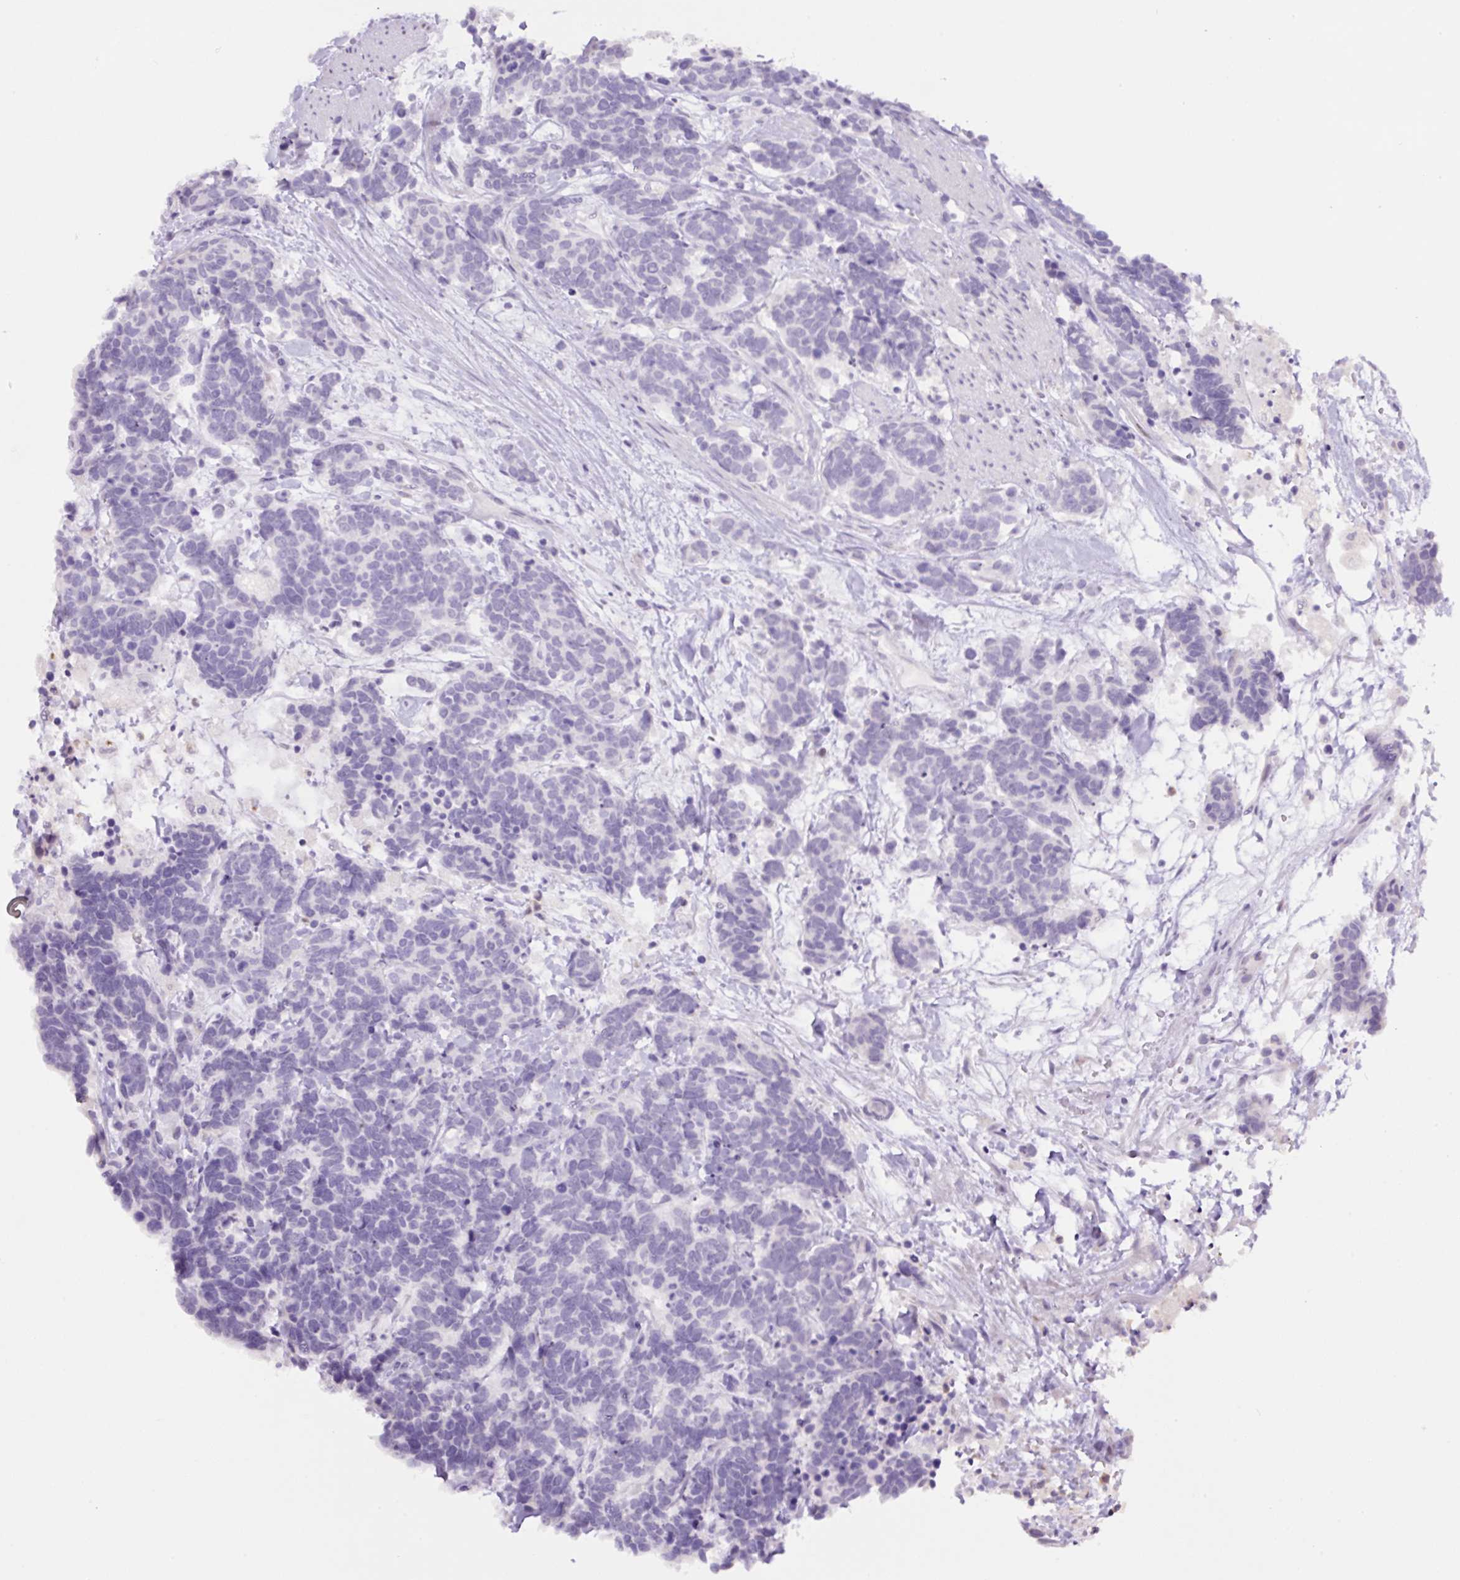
{"staining": {"intensity": "negative", "quantity": "none", "location": "none"}, "tissue": "carcinoid", "cell_type": "Tumor cells", "image_type": "cancer", "snomed": [{"axis": "morphology", "description": "Carcinoma, NOS"}, {"axis": "morphology", "description": "Carcinoid, malignant, NOS"}, {"axis": "topography", "description": "Prostate"}], "caption": "The IHC photomicrograph has no significant expression in tumor cells of carcinoma tissue.", "gene": "MFSD3", "patient": {"sex": "male", "age": 57}}